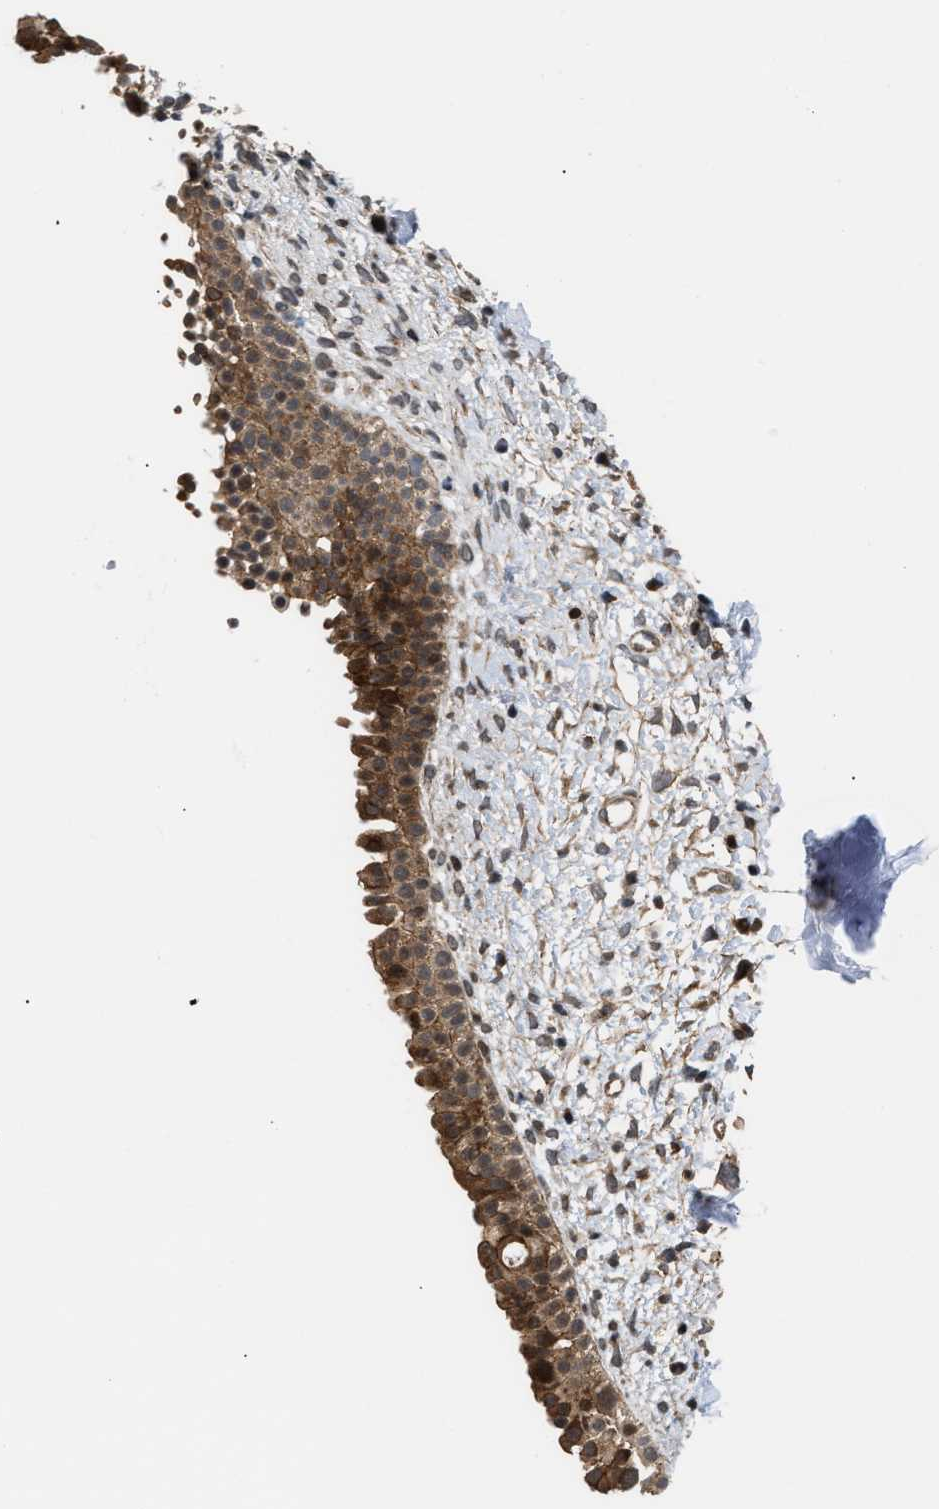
{"staining": {"intensity": "strong", "quantity": ">75%", "location": "cytoplasmic/membranous,nuclear"}, "tissue": "nasopharynx", "cell_type": "Respiratory epithelial cells", "image_type": "normal", "snomed": [{"axis": "morphology", "description": "Normal tissue, NOS"}, {"axis": "topography", "description": "Nasopharynx"}], "caption": "Brown immunohistochemical staining in normal human nasopharynx shows strong cytoplasmic/membranous,nuclear positivity in about >75% of respiratory epithelial cells.", "gene": "STAU2", "patient": {"sex": "male", "age": 22}}